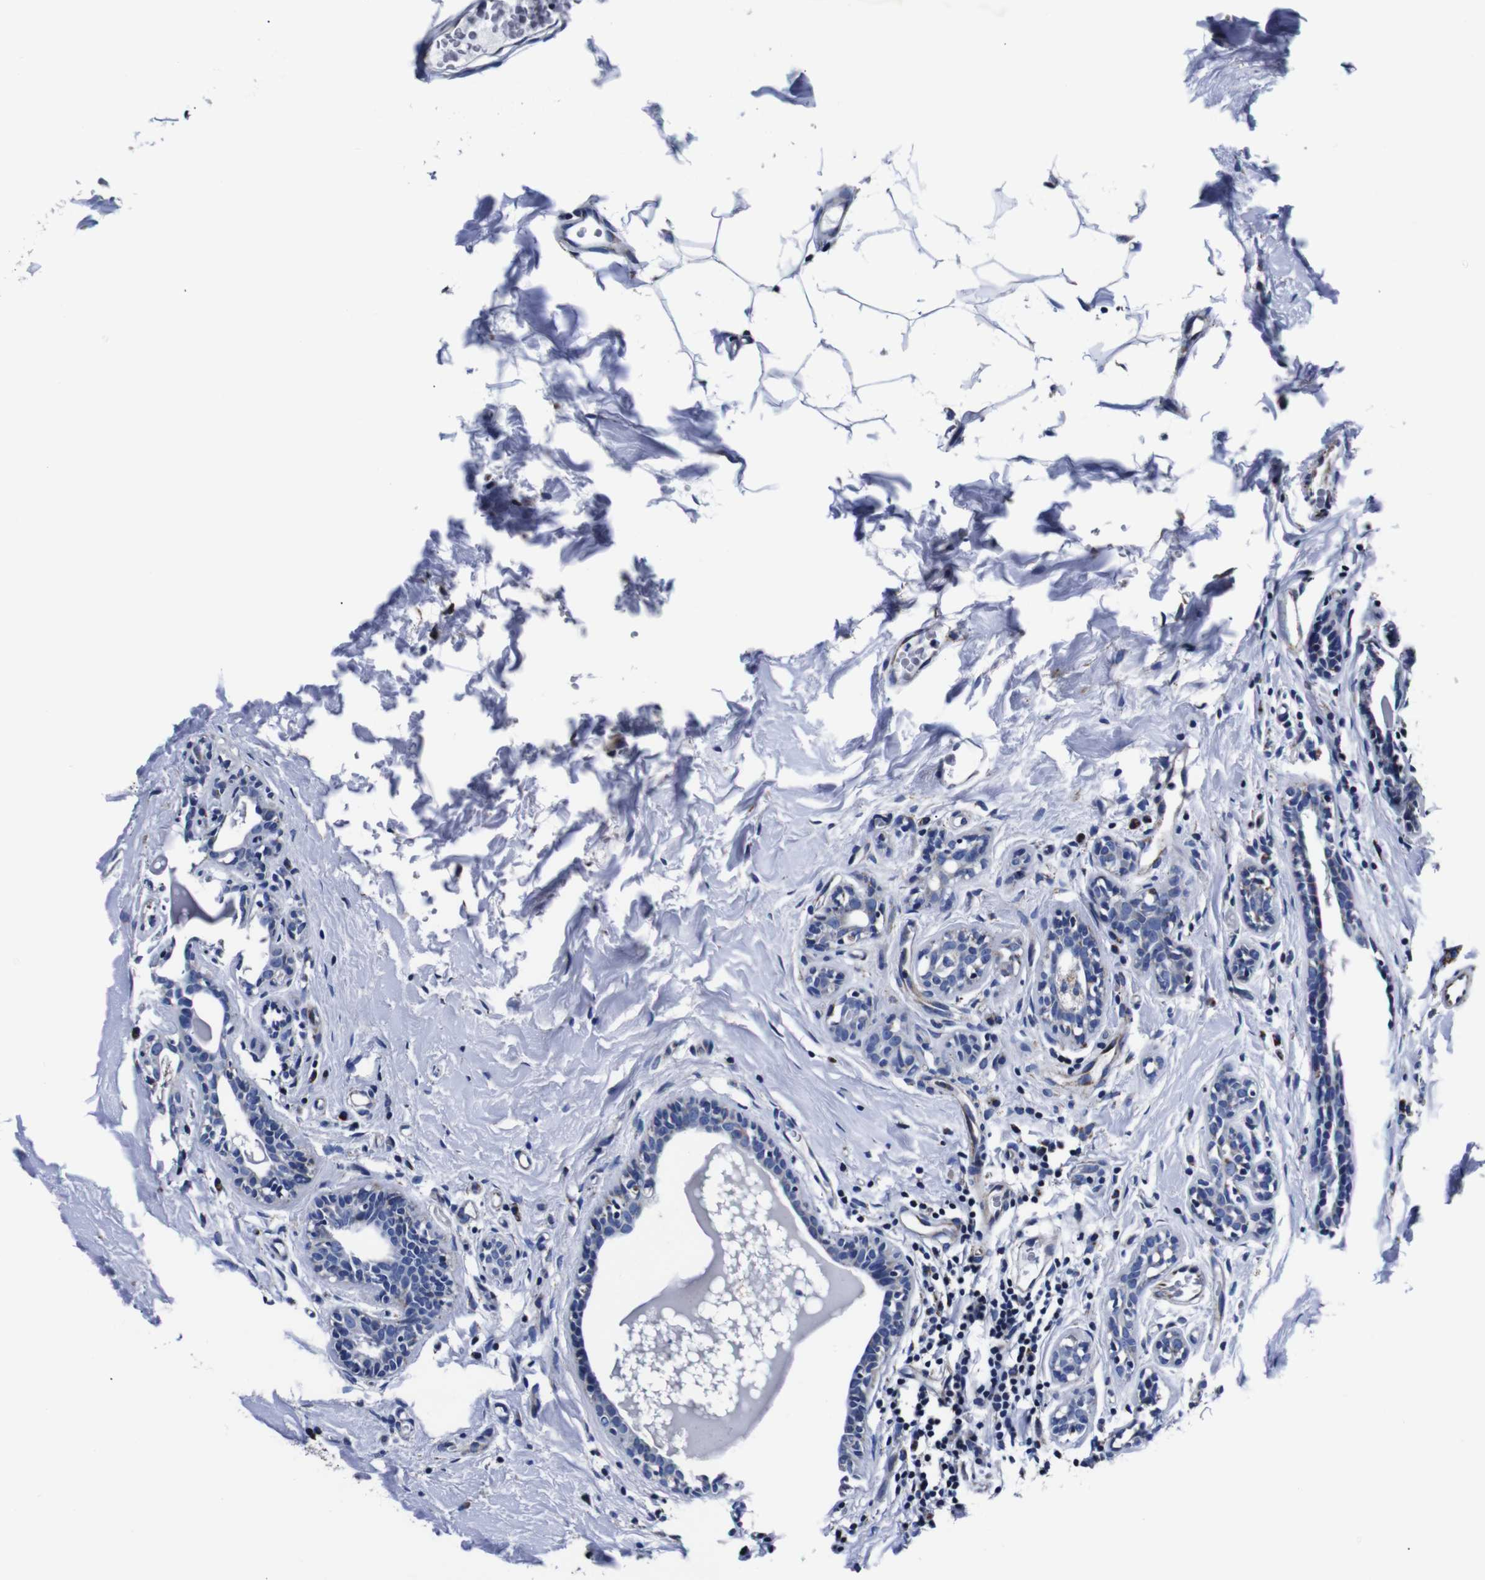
{"staining": {"intensity": "moderate", "quantity": "25%-75%", "location": "cytoplasmic/membranous"}, "tissue": "breast cancer", "cell_type": "Tumor cells", "image_type": "cancer", "snomed": [{"axis": "morphology", "description": "Normal tissue, NOS"}, {"axis": "morphology", "description": "Duct carcinoma"}, {"axis": "topography", "description": "Breast"}], "caption": "IHC image of neoplastic tissue: breast intraductal carcinoma stained using immunohistochemistry reveals medium levels of moderate protein expression localized specifically in the cytoplasmic/membranous of tumor cells, appearing as a cytoplasmic/membranous brown color.", "gene": "FKBP9", "patient": {"sex": "female", "age": 40}}